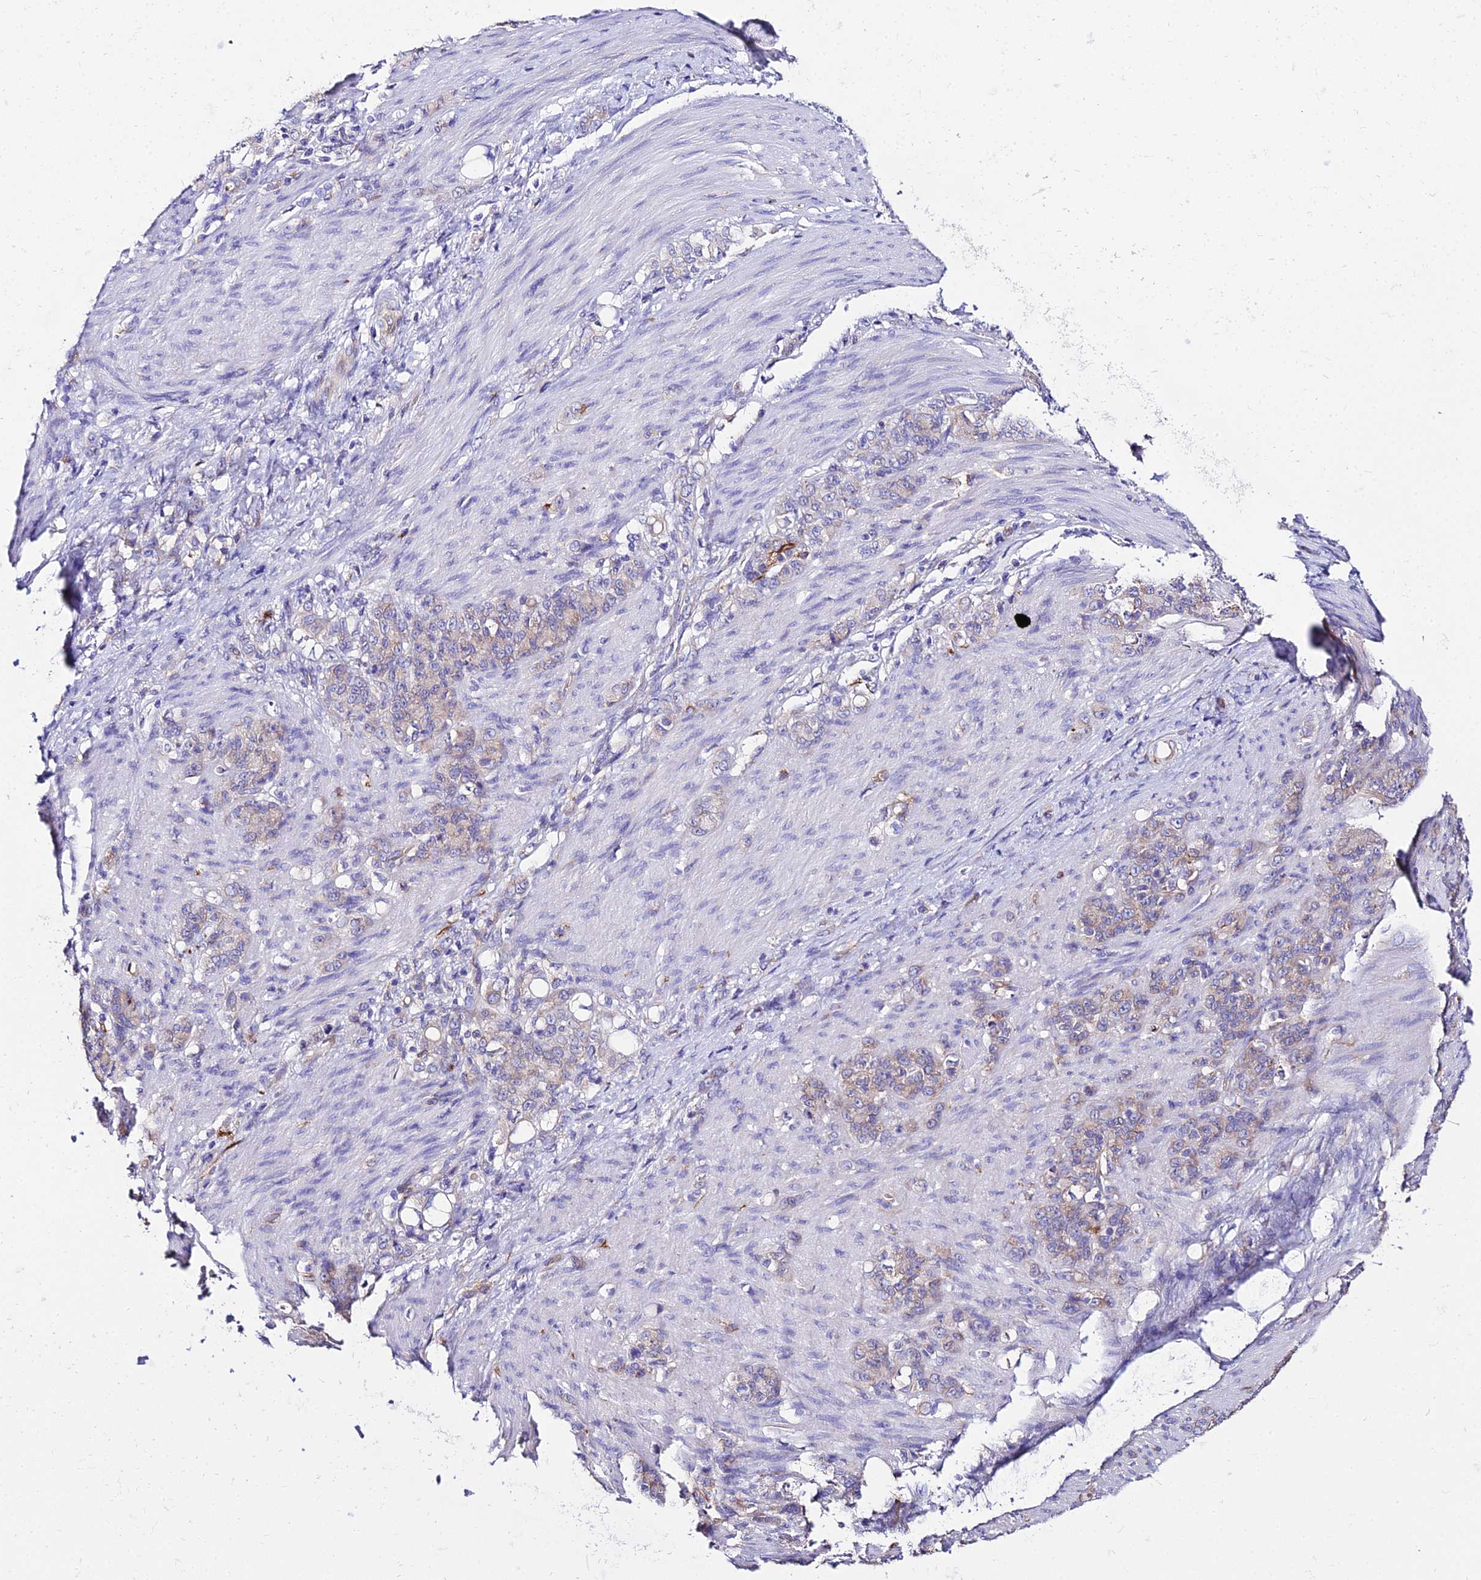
{"staining": {"intensity": "negative", "quantity": "none", "location": "none"}, "tissue": "stomach cancer", "cell_type": "Tumor cells", "image_type": "cancer", "snomed": [{"axis": "morphology", "description": "Adenocarcinoma, NOS"}, {"axis": "topography", "description": "Stomach"}], "caption": "The immunohistochemistry (IHC) photomicrograph has no significant expression in tumor cells of stomach cancer tissue. (Stains: DAB (3,3'-diaminobenzidine) IHC with hematoxylin counter stain, Microscopy: brightfield microscopy at high magnification).", "gene": "TUBA3D", "patient": {"sex": "female", "age": 79}}